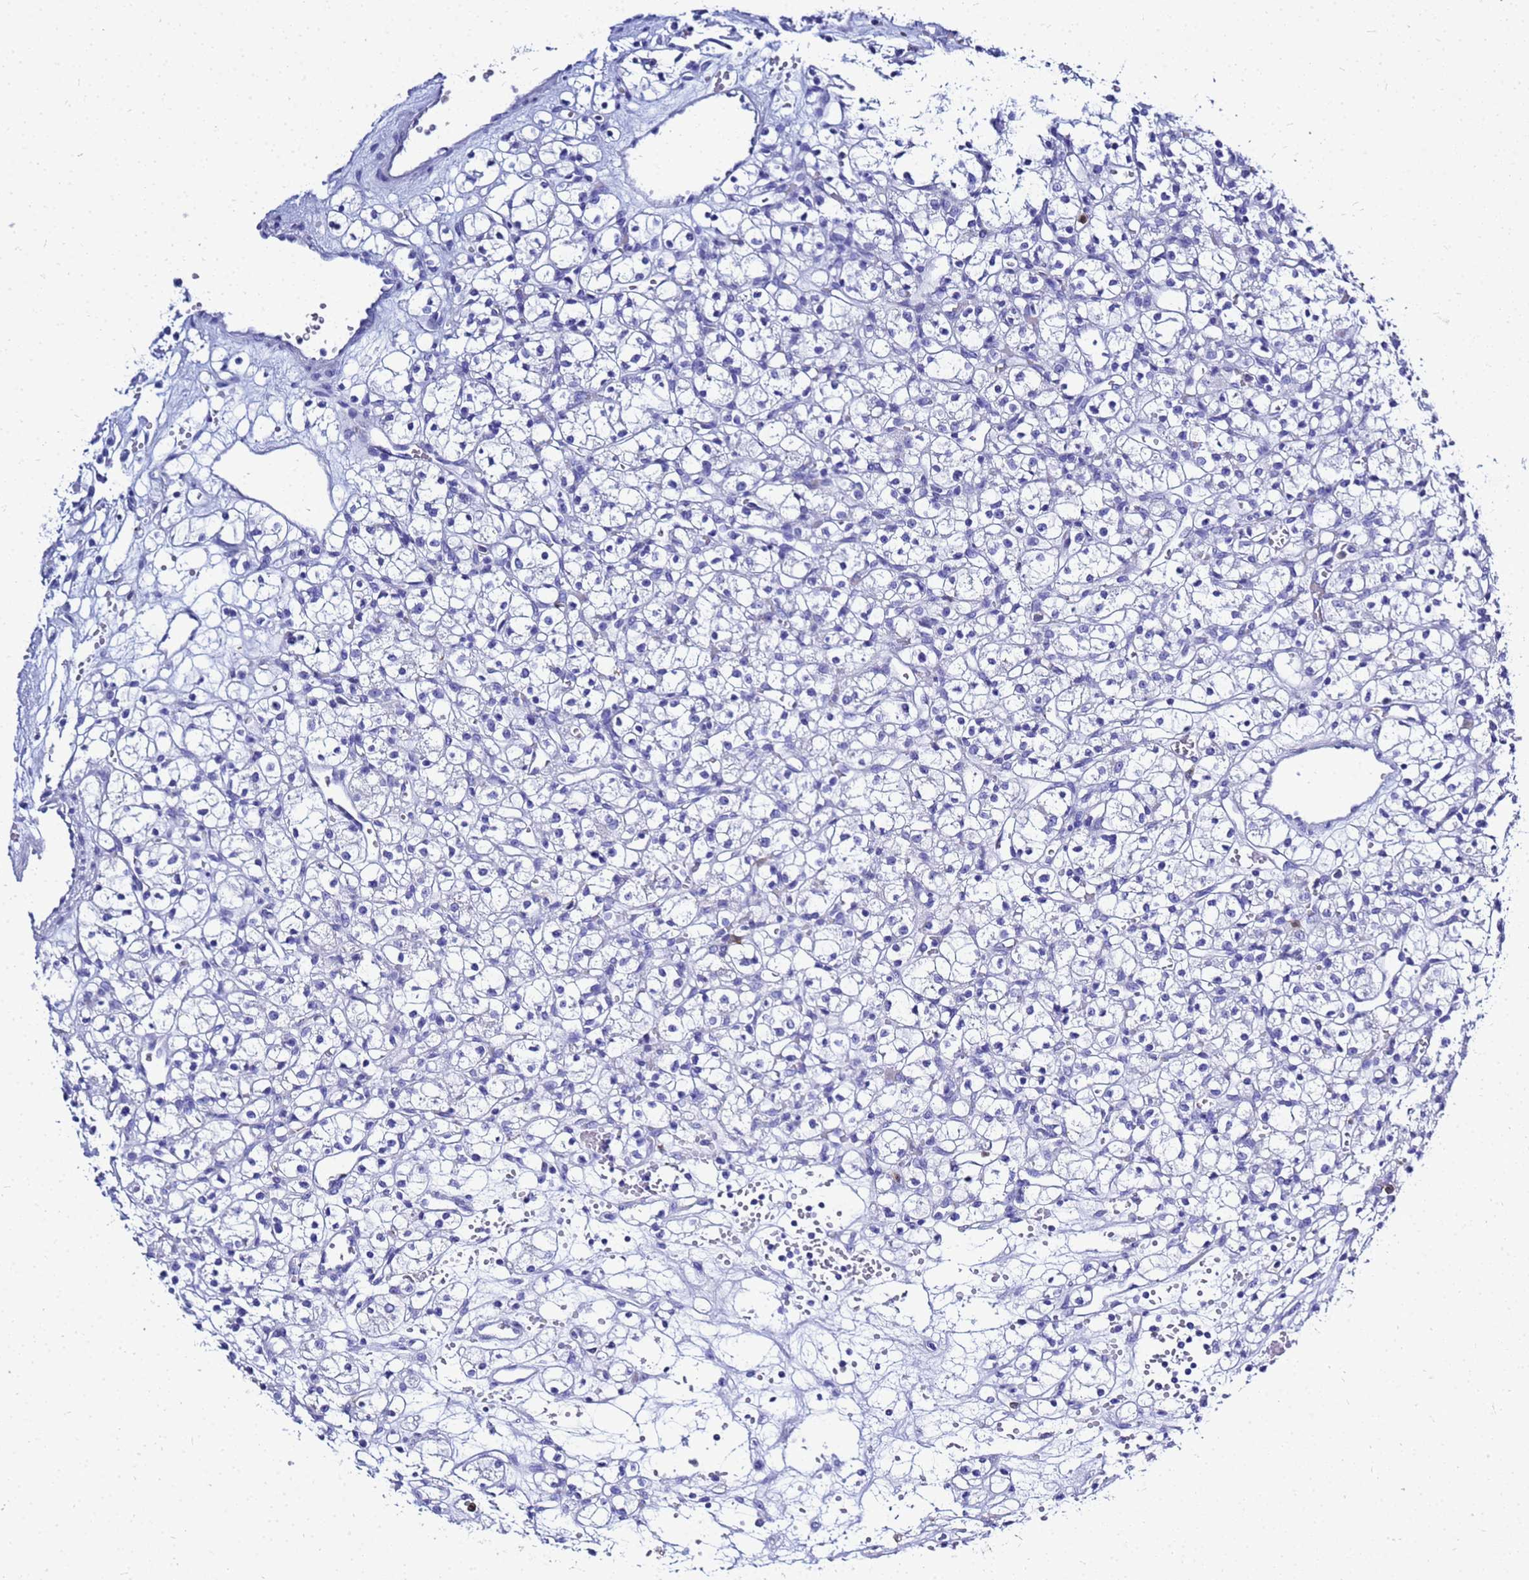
{"staining": {"intensity": "negative", "quantity": "none", "location": "none"}, "tissue": "renal cancer", "cell_type": "Tumor cells", "image_type": "cancer", "snomed": [{"axis": "morphology", "description": "Adenocarcinoma, NOS"}, {"axis": "topography", "description": "Kidney"}], "caption": "The photomicrograph demonstrates no significant staining in tumor cells of renal cancer.", "gene": "CSTA", "patient": {"sex": "female", "age": 59}}